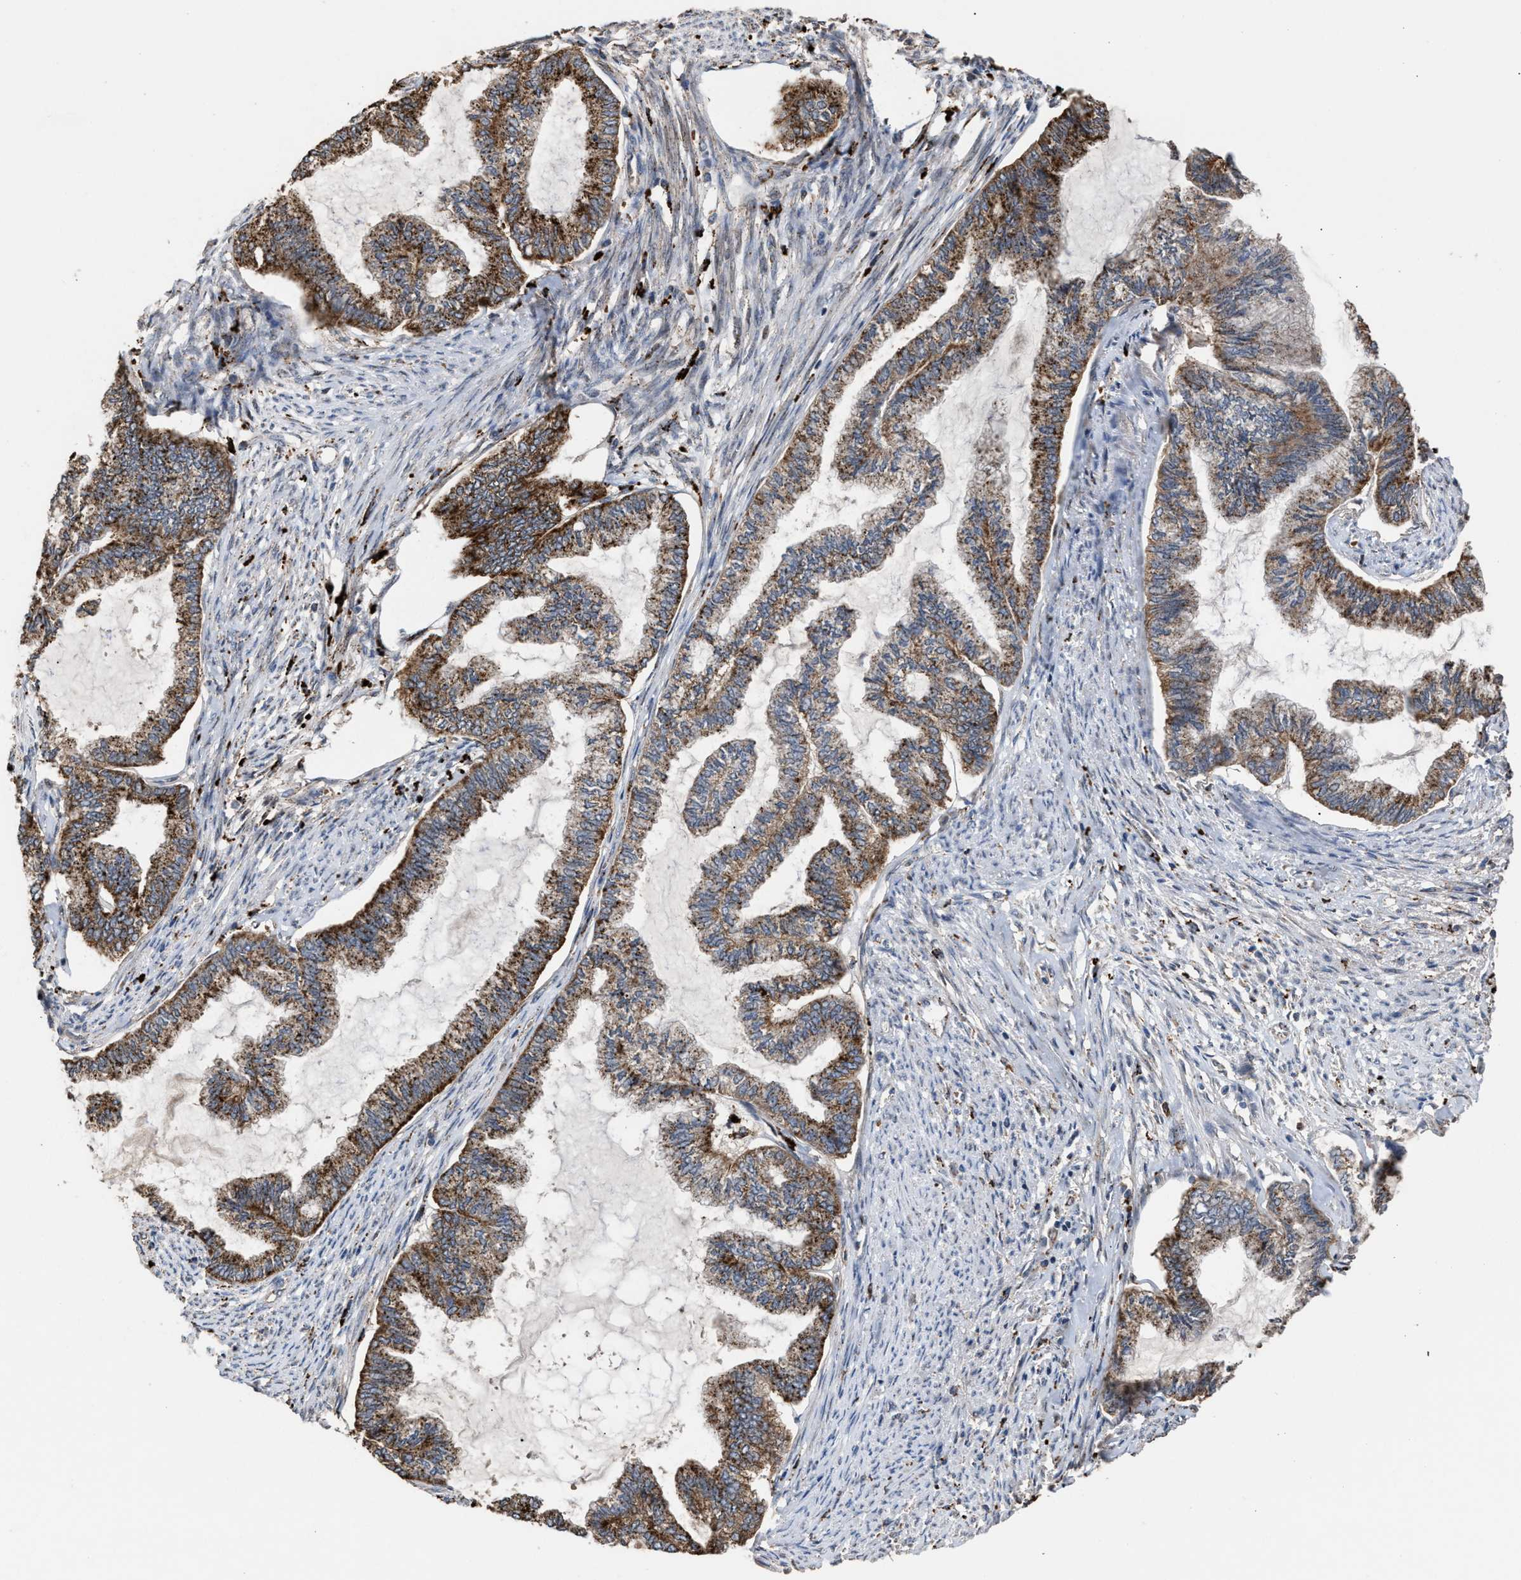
{"staining": {"intensity": "moderate", "quantity": ">75%", "location": "cytoplasmic/membranous"}, "tissue": "endometrial cancer", "cell_type": "Tumor cells", "image_type": "cancer", "snomed": [{"axis": "morphology", "description": "Adenocarcinoma, NOS"}, {"axis": "topography", "description": "Endometrium"}], "caption": "Tumor cells reveal medium levels of moderate cytoplasmic/membranous staining in approximately >75% of cells in endometrial adenocarcinoma.", "gene": "ELMO3", "patient": {"sex": "female", "age": 86}}